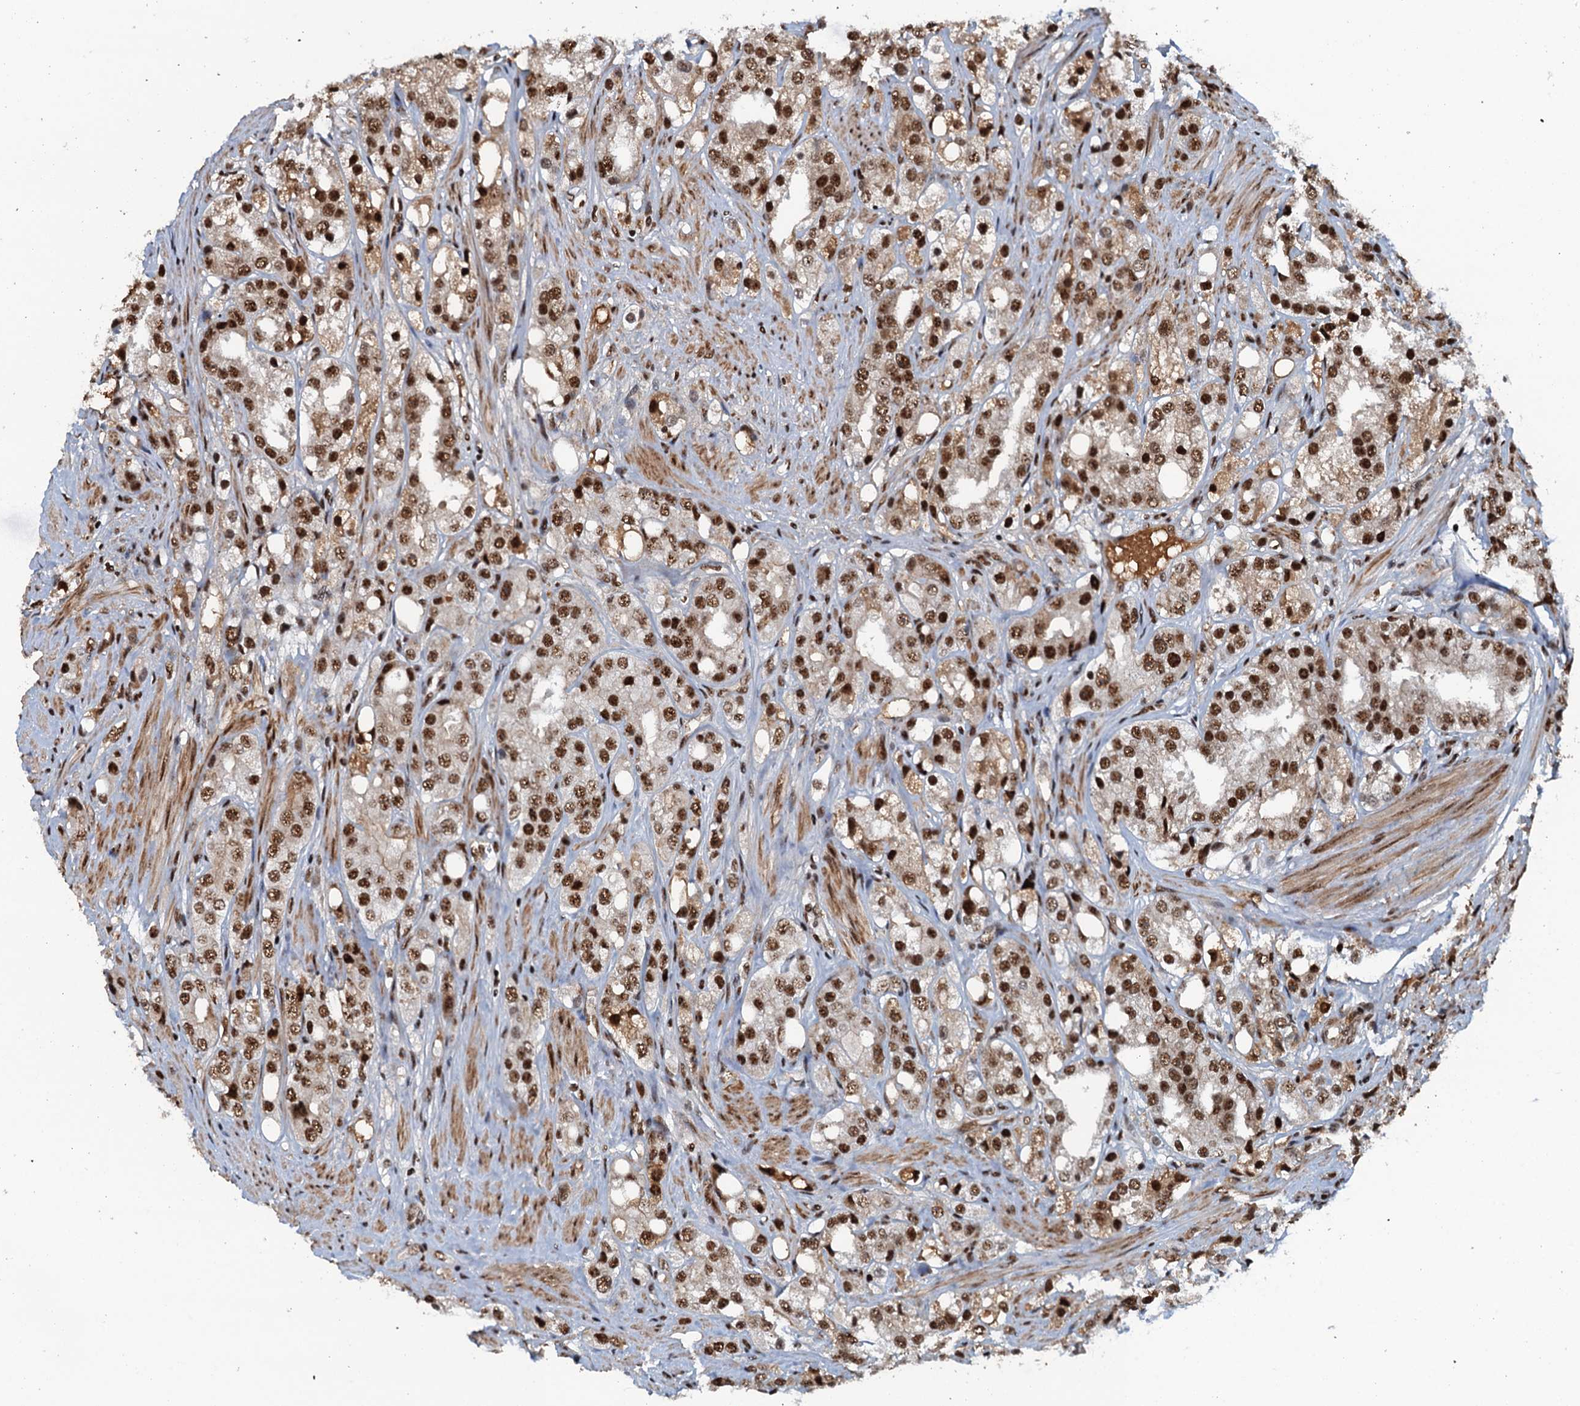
{"staining": {"intensity": "strong", "quantity": ">75%", "location": "nuclear"}, "tissue": "prostate cancer", "cell_type": "Tumor cells", "image_type": "cancer", "snomed": [{"axis": "morphology", "description": "Adenocarcinoma, NOS"}, {"axis": "topography", "description": "Prostate"}], "caption": "Human prostate cancer stained with a brown dye demonstrates strong nuclear positive positivity in approximately >75% of tumor cells.", "gene": "ZC3H18", "patient": {"sex": "male", "age": 79}}